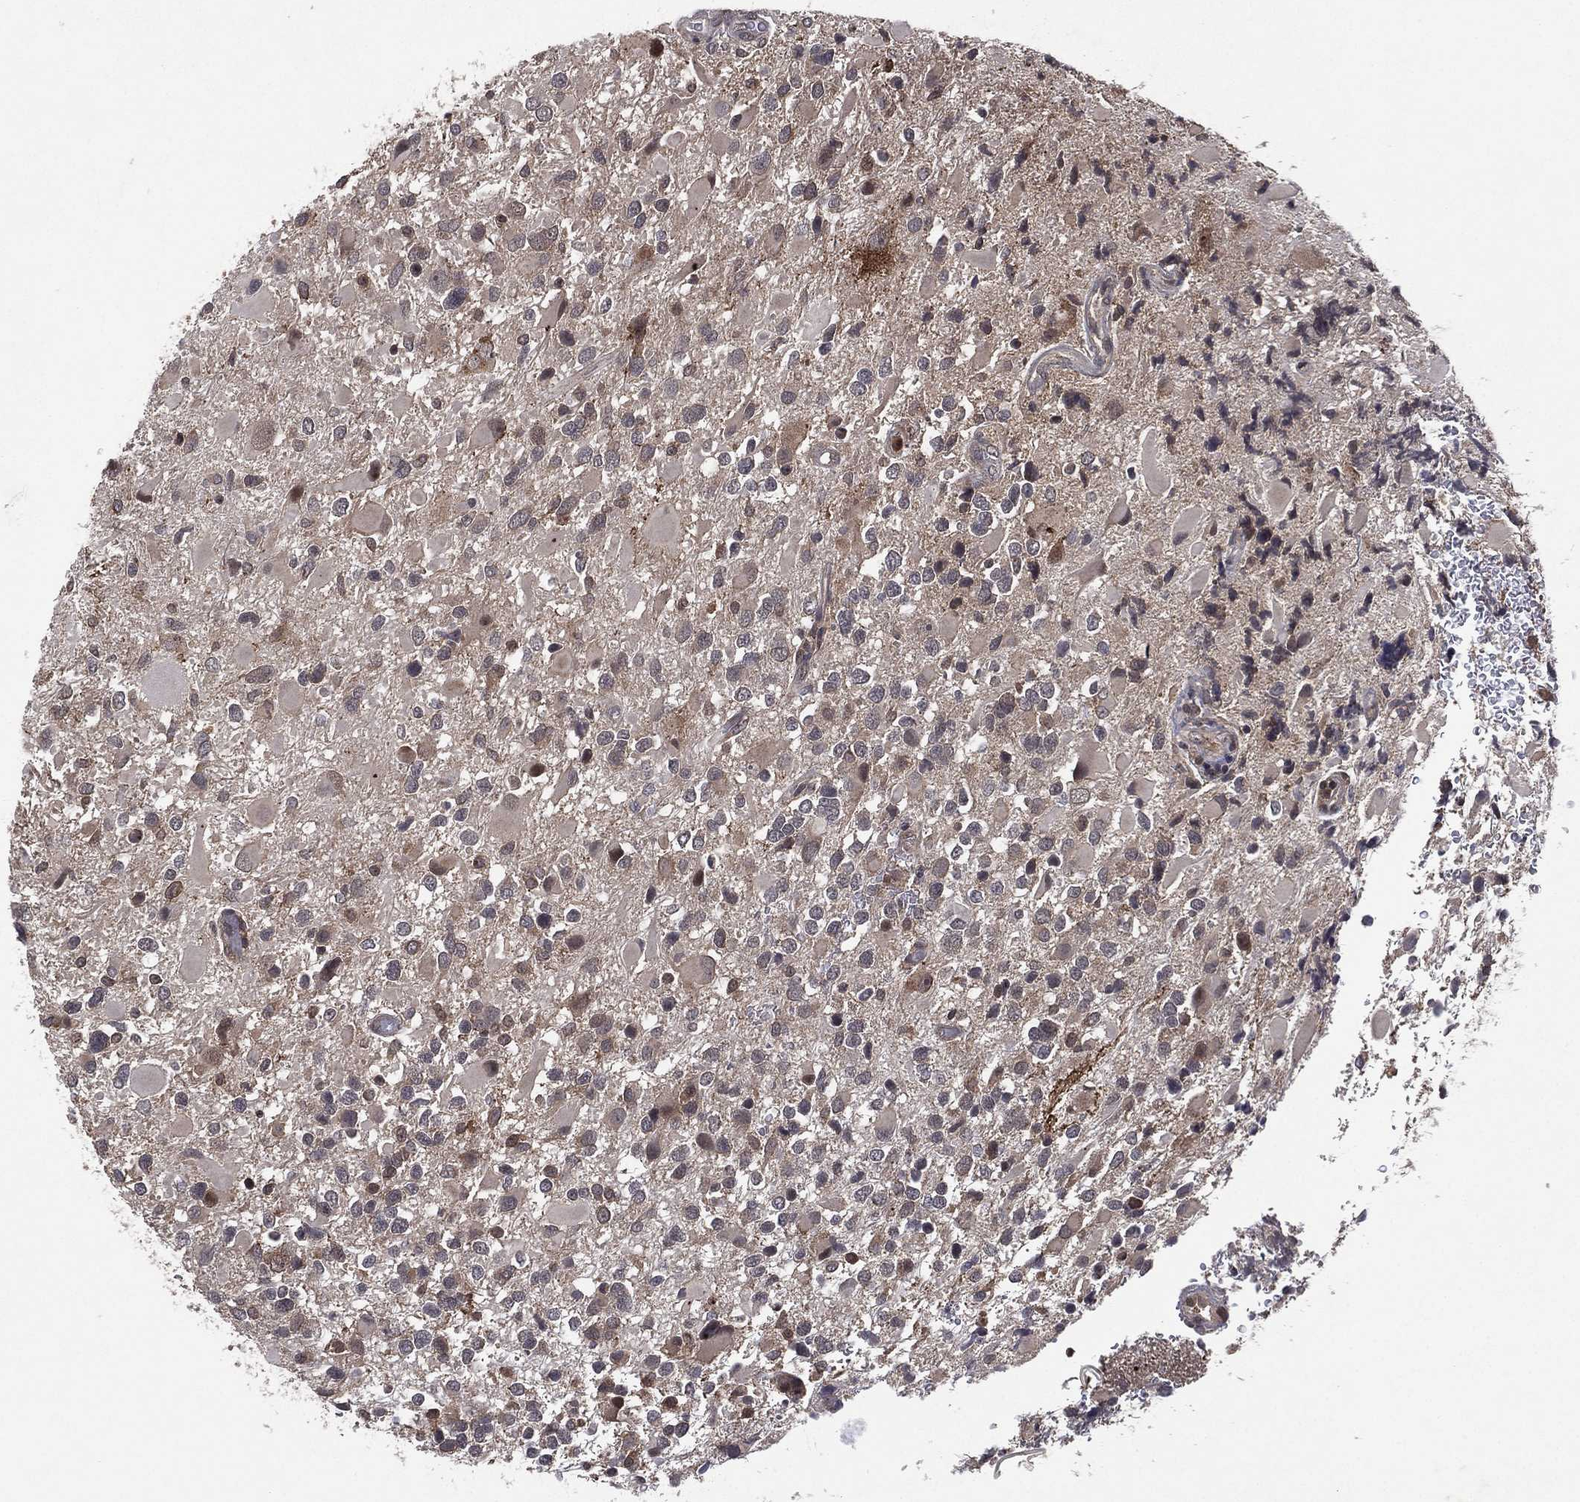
{"staining": {"intensity": "negative", "quantity": "none", "location": "none"}, "tissue": "glioma", "cell_type": "Tumor cells", "image_type": "cancer", "snomed": [{"axis": "morphology", "description": "Glioma, malignant, Low grade"}, {"axis": "topography", "description": "Brain"}], "caption": "Protein analysis of glioma demonstrates no significant expression in tumor cells.", "gene": "ATG4B", "patient": {"sex": "female", "age": 32}}